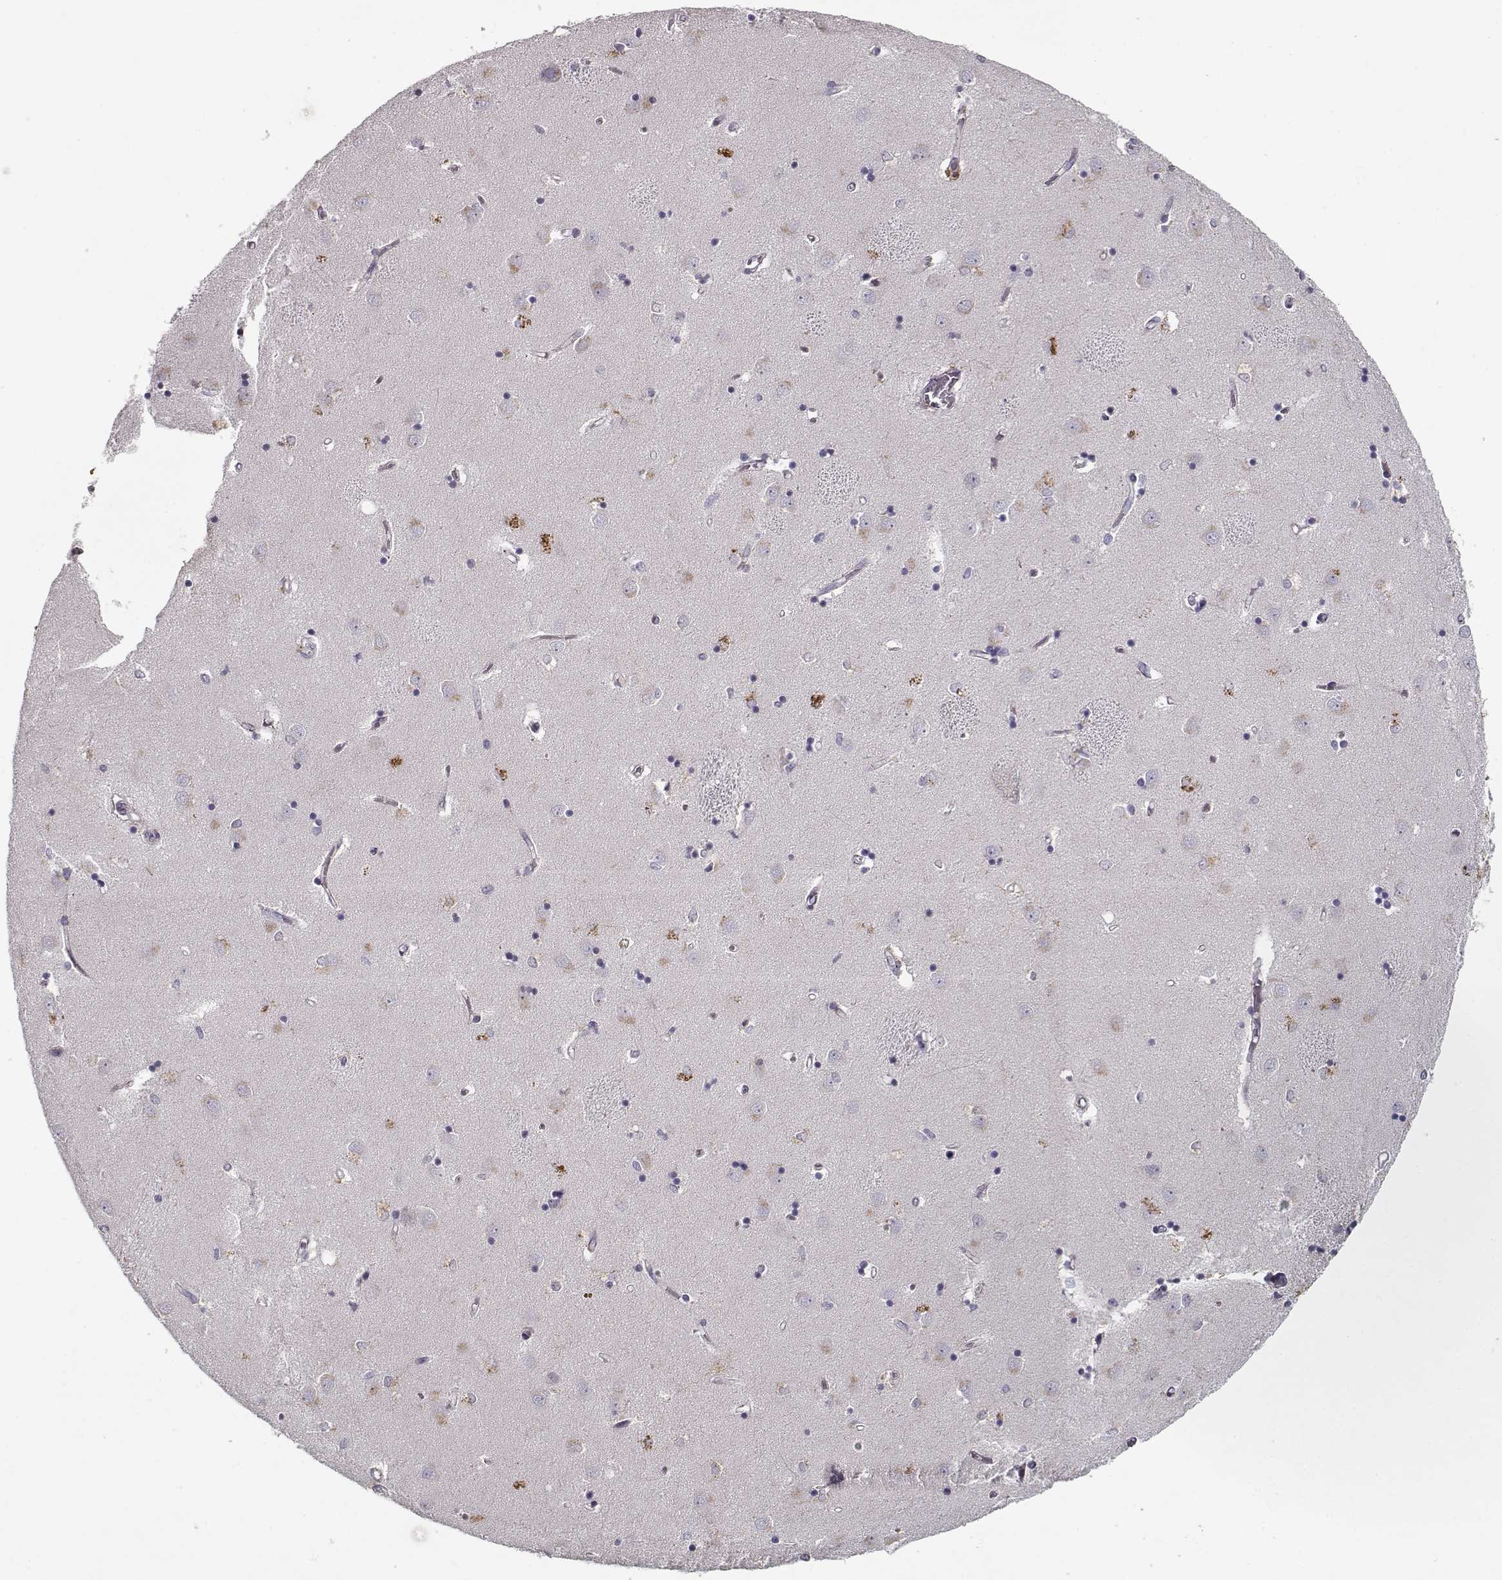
{"staining": {"intensity": "negative", "quantity": "none", "location": "none"}, "tissue": "caudate", "cell_type": "Glial cells", "image_type": "normal", "snomed": [{"axis": "morphology", "description": "Normal tissue, NOS"}, {"axis": "topography", "description": "Lateral ventricle wall"}], "caption": "IHC photomicrograph of unremarkable caudate stained for a protein (brown), which exhibits no positivity in glial cells. (DAB (3,3'-diaminobenzidine) immunohistochemistry (IHC) visualized using brightfield microscopy, high magnification).", "gene": "UNC13D", "patient": {"sex": "male", "age": 54}}